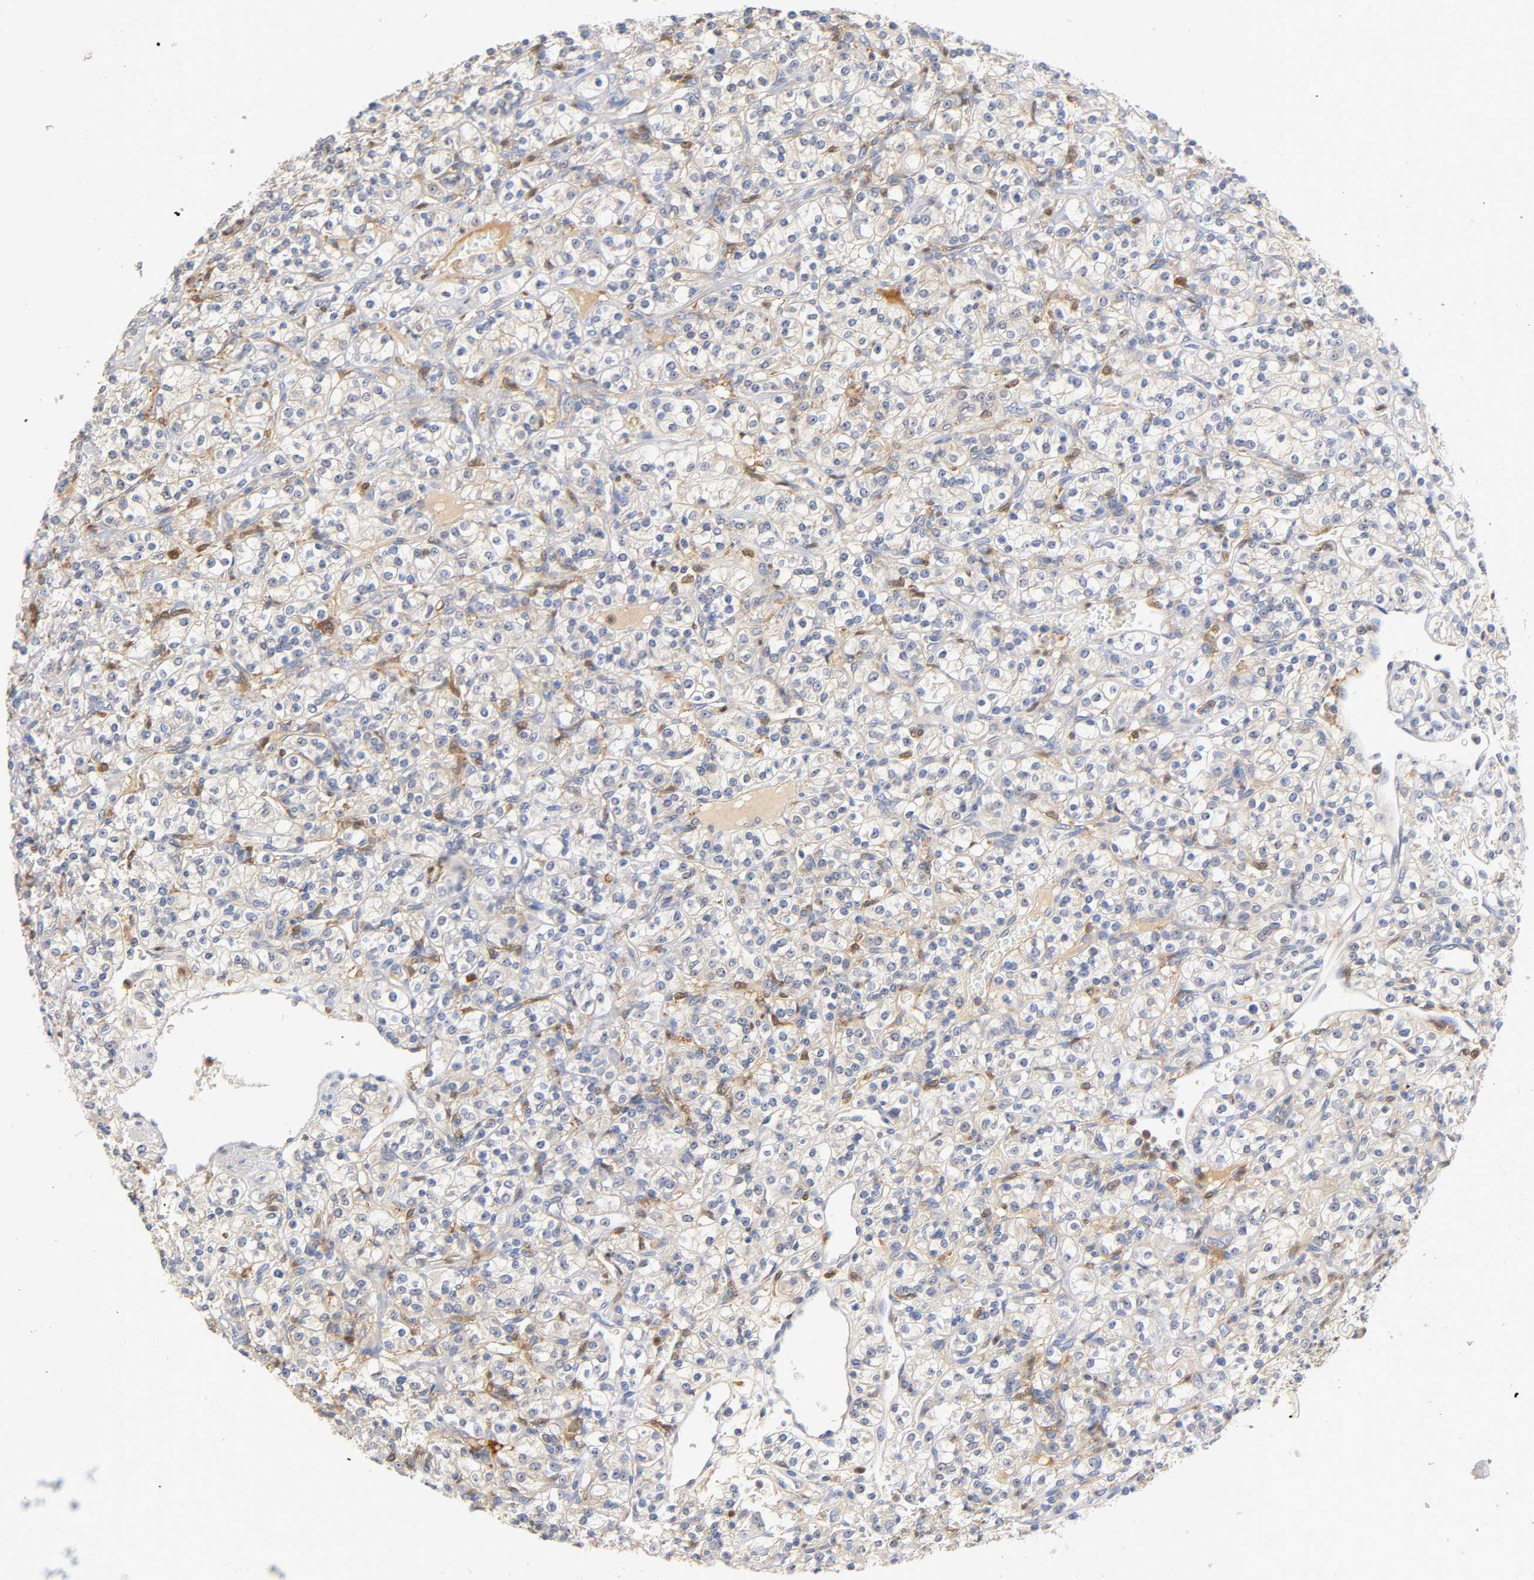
{"staining": {"intensity": "negative", "quantity": "none", "location": "none"}, "tissue": "renal cancer", "cell_type": "Tumor cells", "image_type": "cancer", "snomed": [{"axis": "morphology", "description": "Adenocarcinoma, NOS"}, {"axis": "topography", "description": "Kidney"}], "caption": "This is an immunohistochemistry photomicrograph of renal cancer. There is no expression in tumor cells.", "gene": "IL18", "patient": {"sex": "male", "age": 77}}